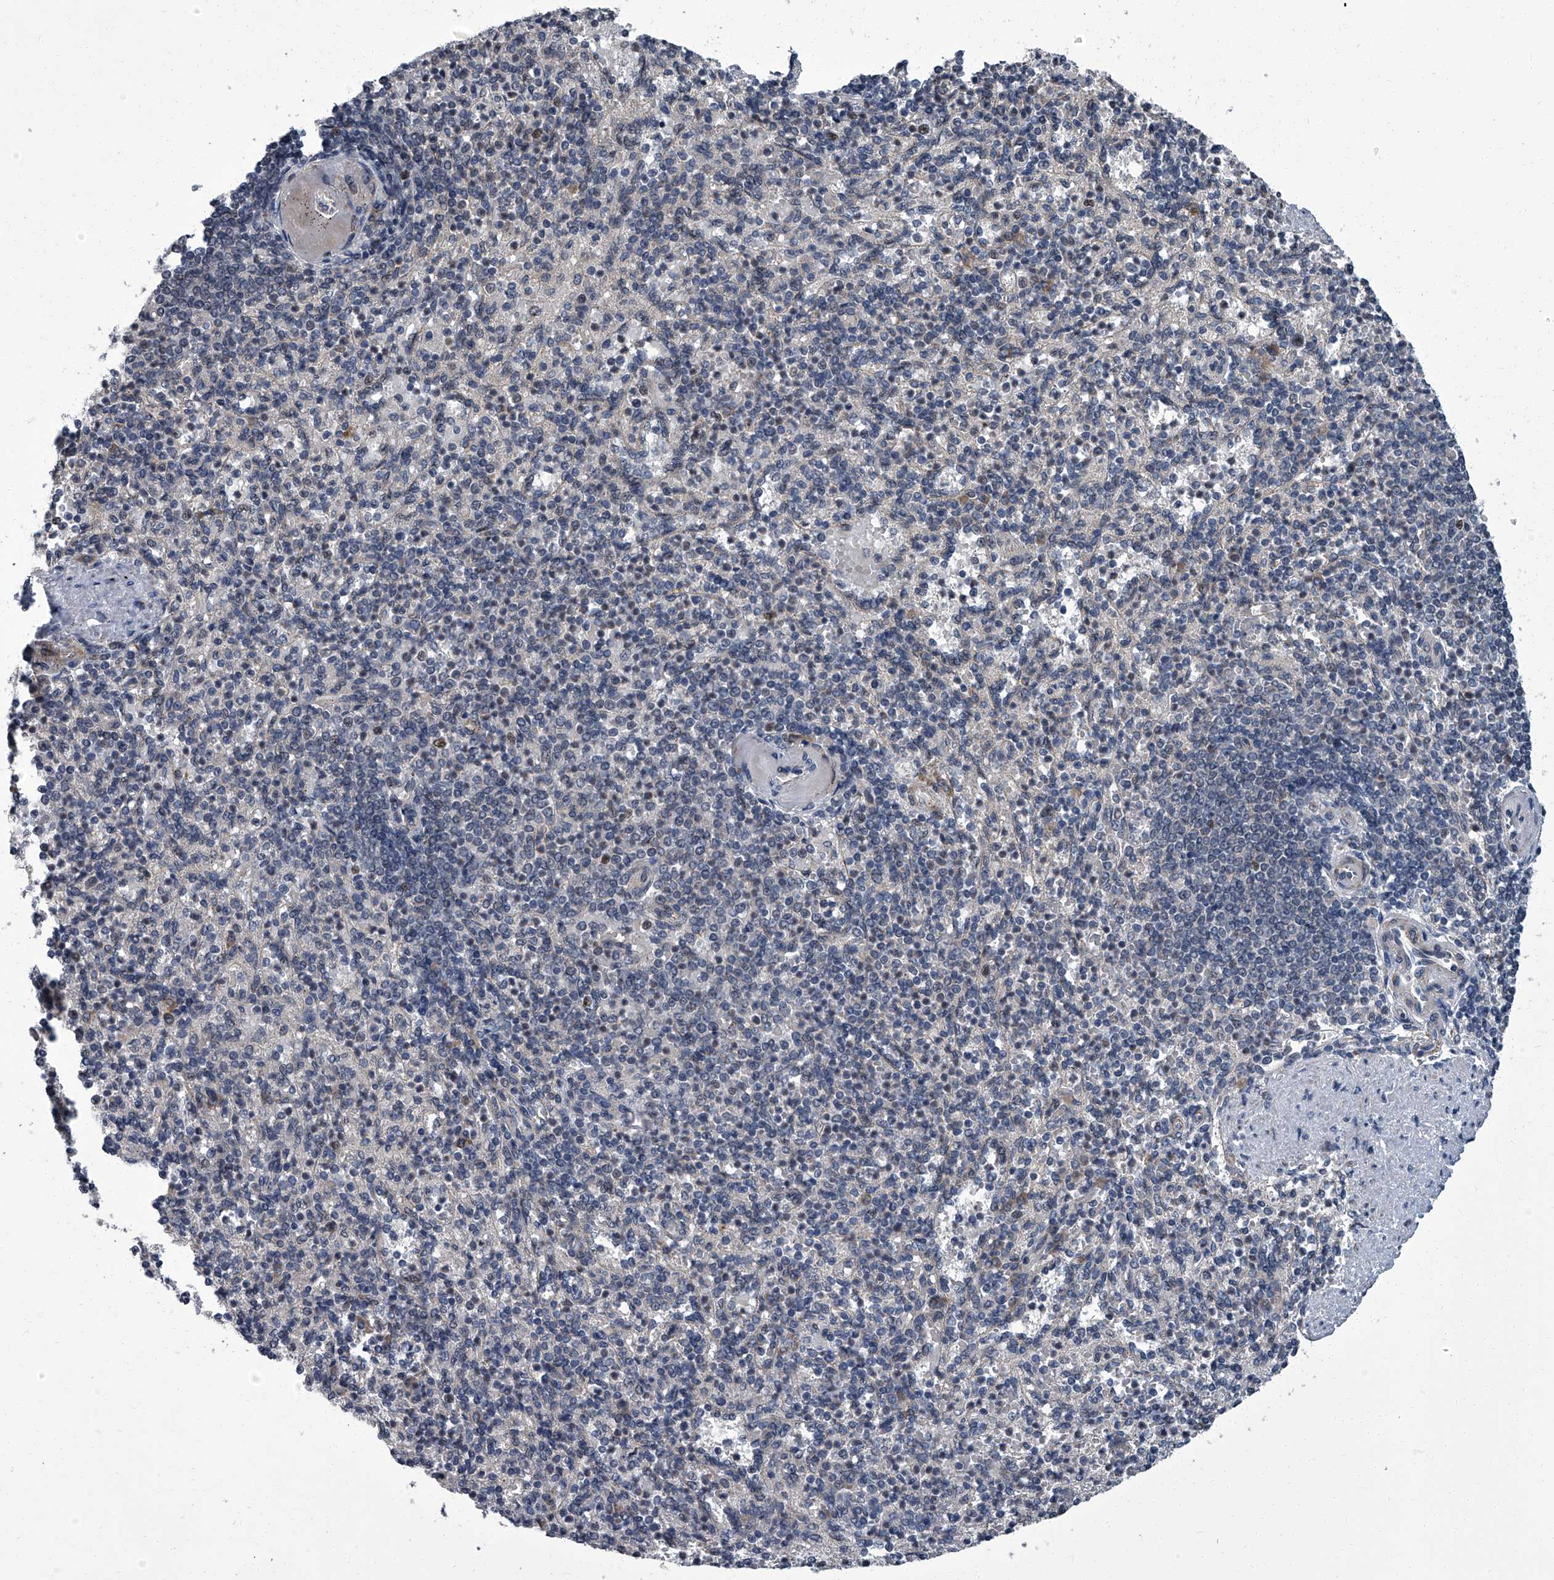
{"staining": {"intensity": "negative", "quantity": "none", "location": "none"}, "tissue": "spleen", "cell_type": "Cells in red pulp", "image_type": "normal", "snomed": [{"axis": "morphology", "description": "Normal tissue, NOS"}, {"axis": "topography", "description": "Spleen"}], "caption": "This is an IHC image of benign spleen. There is no expression in cells in red pulp.", "gene": "ZNF274", "patient": {"sex": "female", "age": 74}}